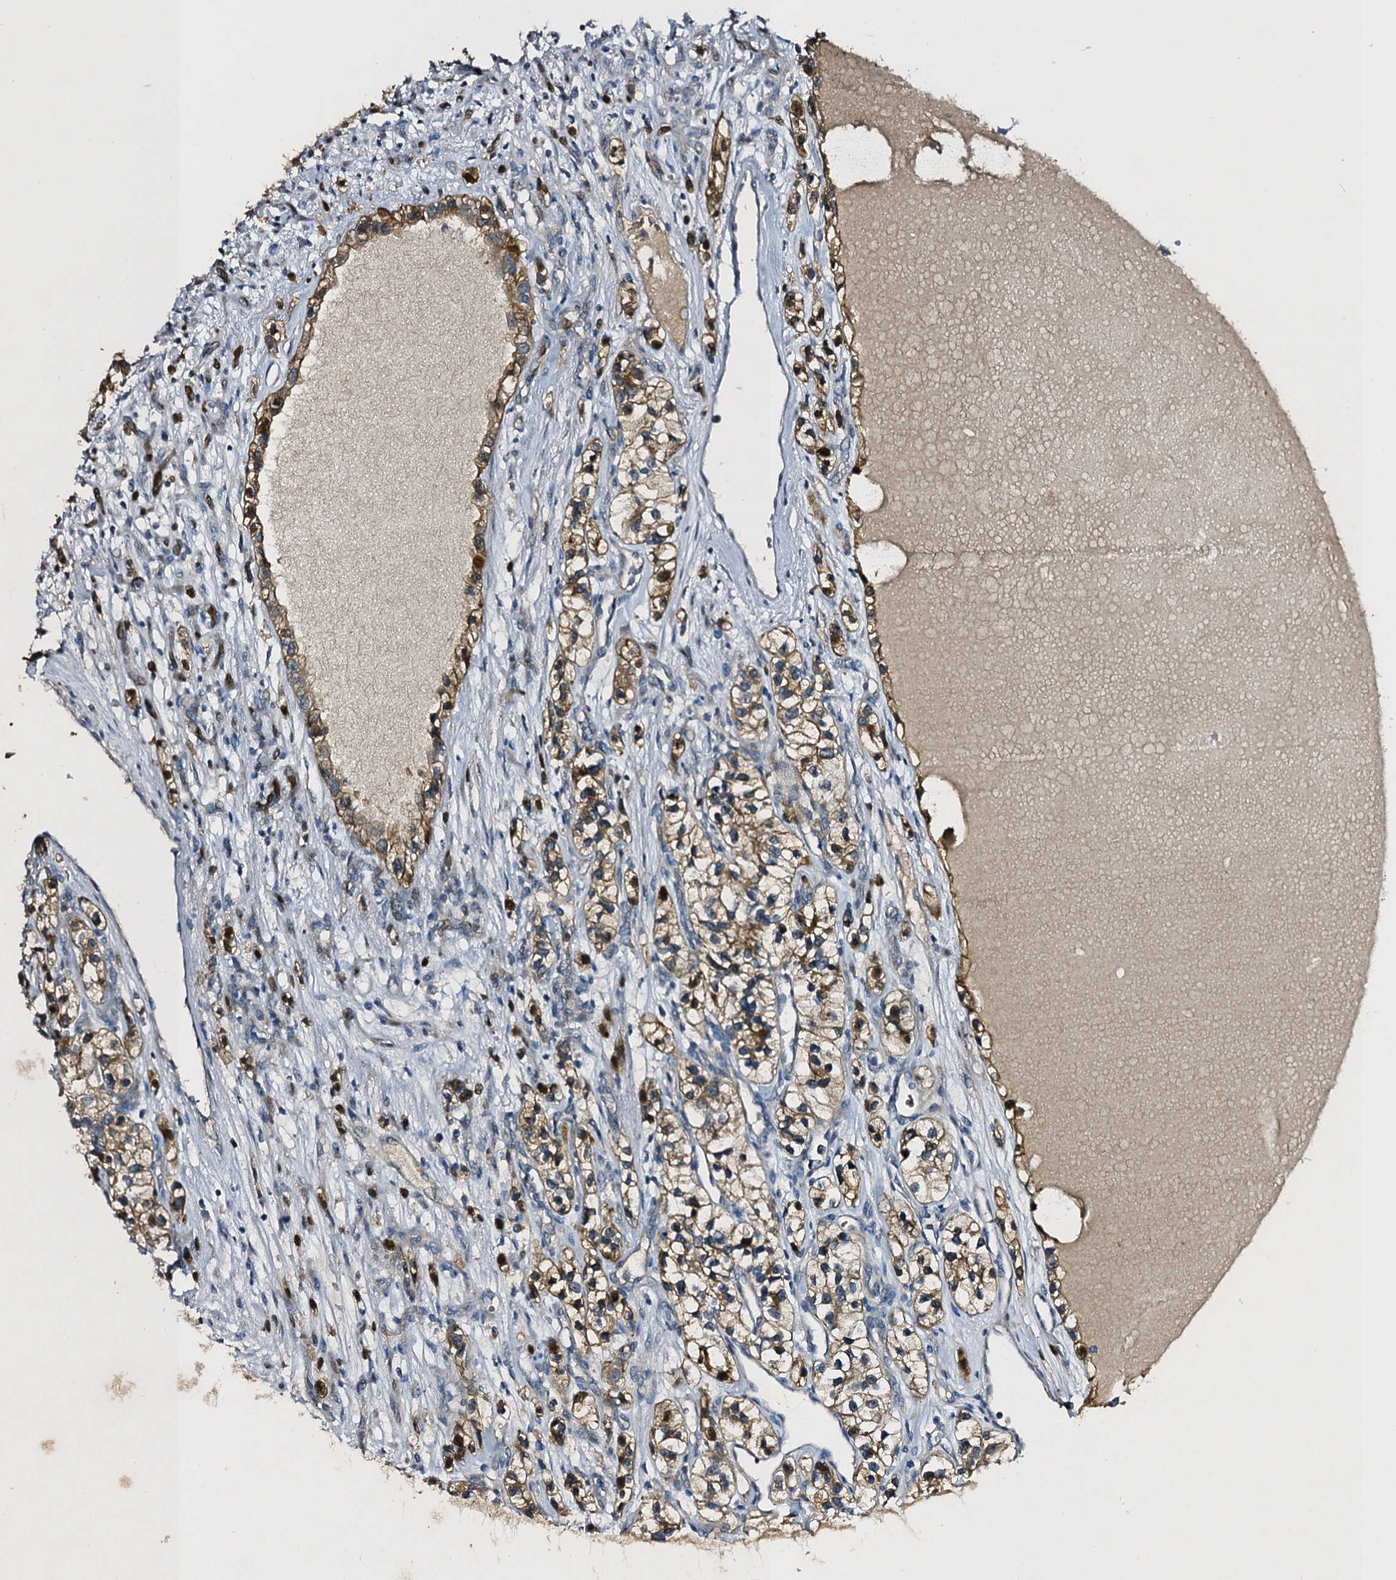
{"staining": {"intensity": "moderate", "quantity": ">75%", "location": "cytoplasmic/membranous"}, "tissue": "renal cancer", "cell_type": "Tumor cells", "image_type": "cancer", "snomed": [{"axis": "morphology", "description": "Adenocarcinoma, NOS"}, {"axis": "topography", "description": "Kidney"}], "caption": "The photomicrograph reveals a brown stain indicating the presence of a protein in the cytoplasmic/membranous of tumor cells in renal cancer (adenocarcinoma).", "gene": "SLC11A2", "patient": {"sex": "female", "age": 57}}